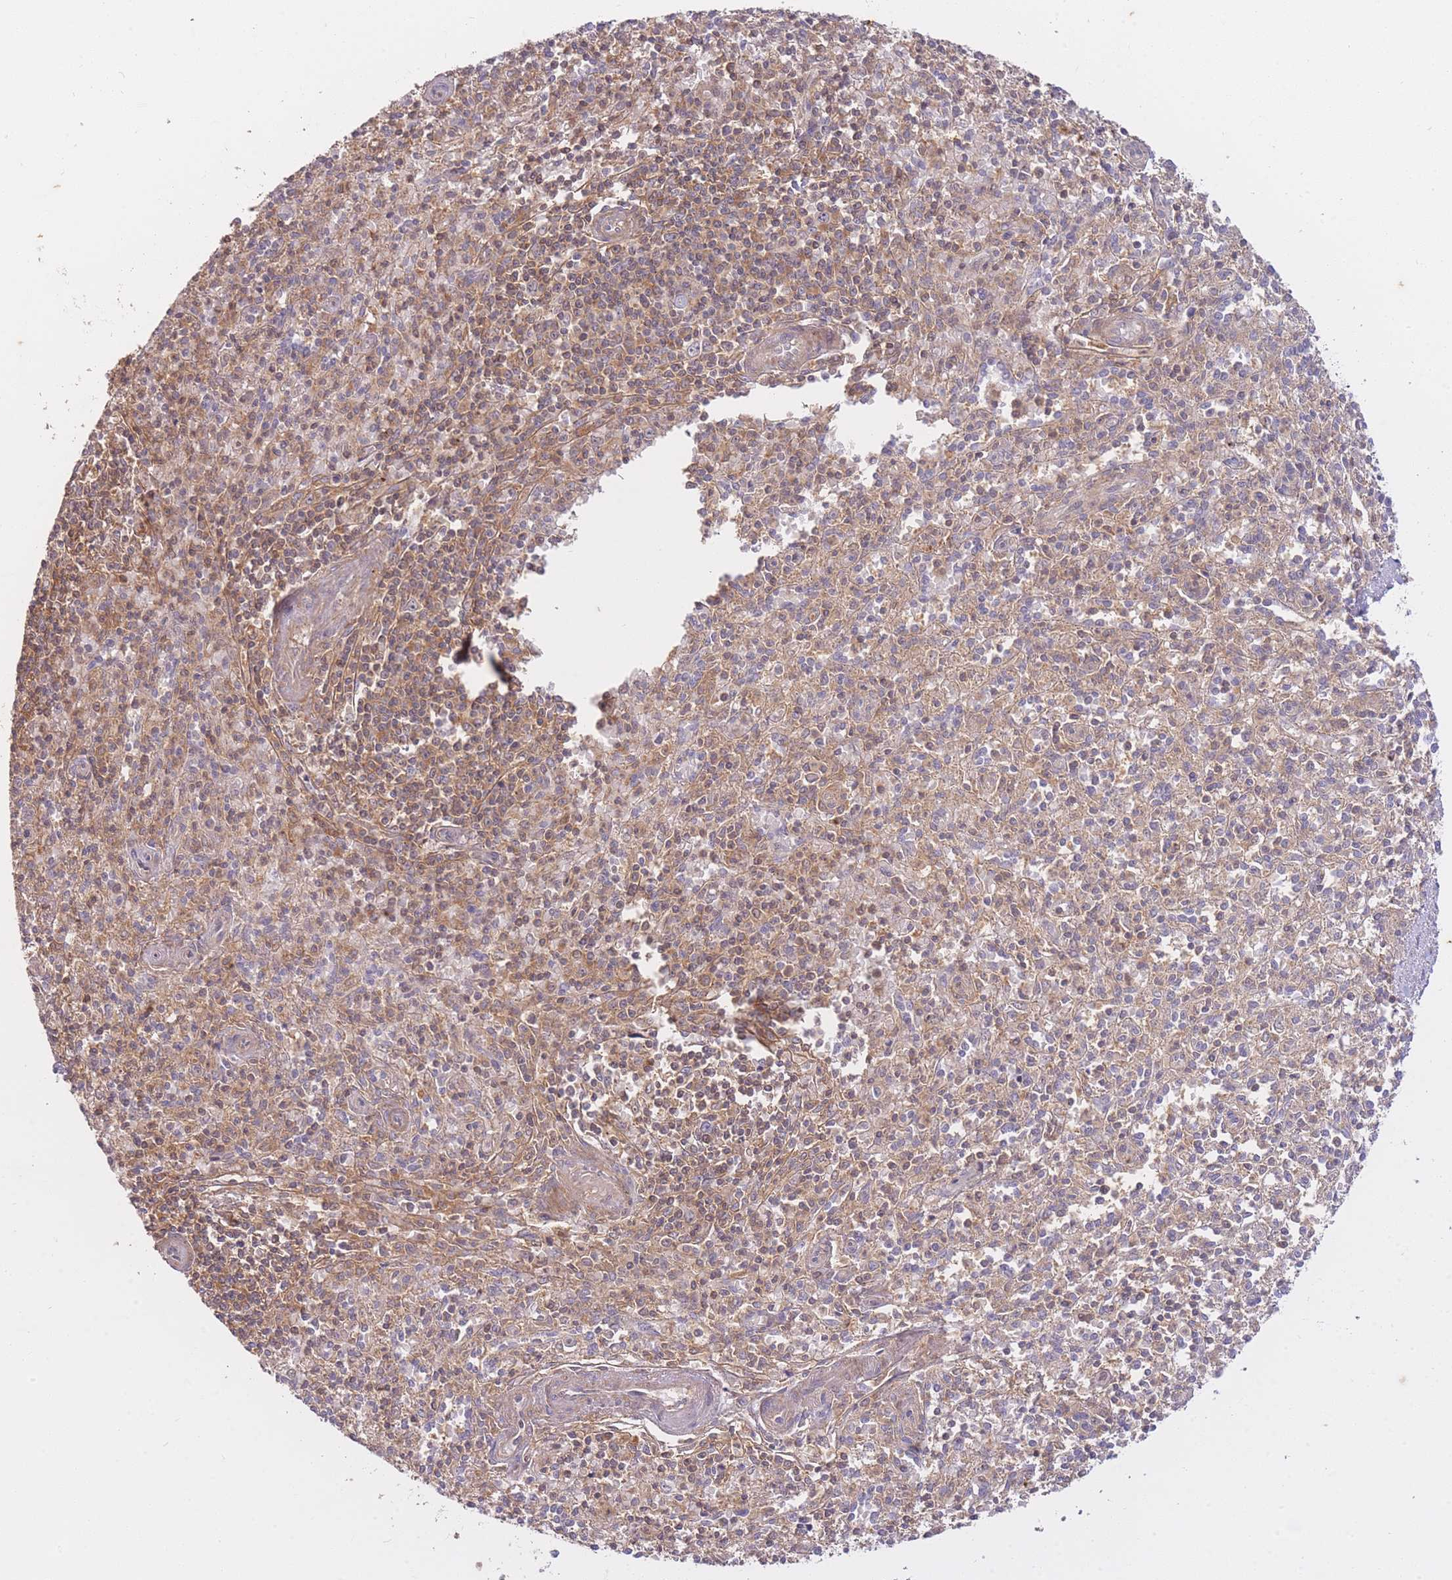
{"staining": {"intensity": "moderate", "quantity": "25%-75%", "location": "cytoplasmic/membranous"}, "tissue": "spleen", "cell_type": "Cells in red pulp", "image_type": "normal", "snomed": [{"axis": "morphology", "description": "Normal tissue, NOS"}, {"axis": "topography", "description": "Spleen"}], "caption": "Moderate cytoplasmic/membranous protein staining is appreciated in approximately 25%-75% of cells in red pulp in spleen.", "gene": "ST8SIA4", "patient": {"sex": "female", "age": 70}}